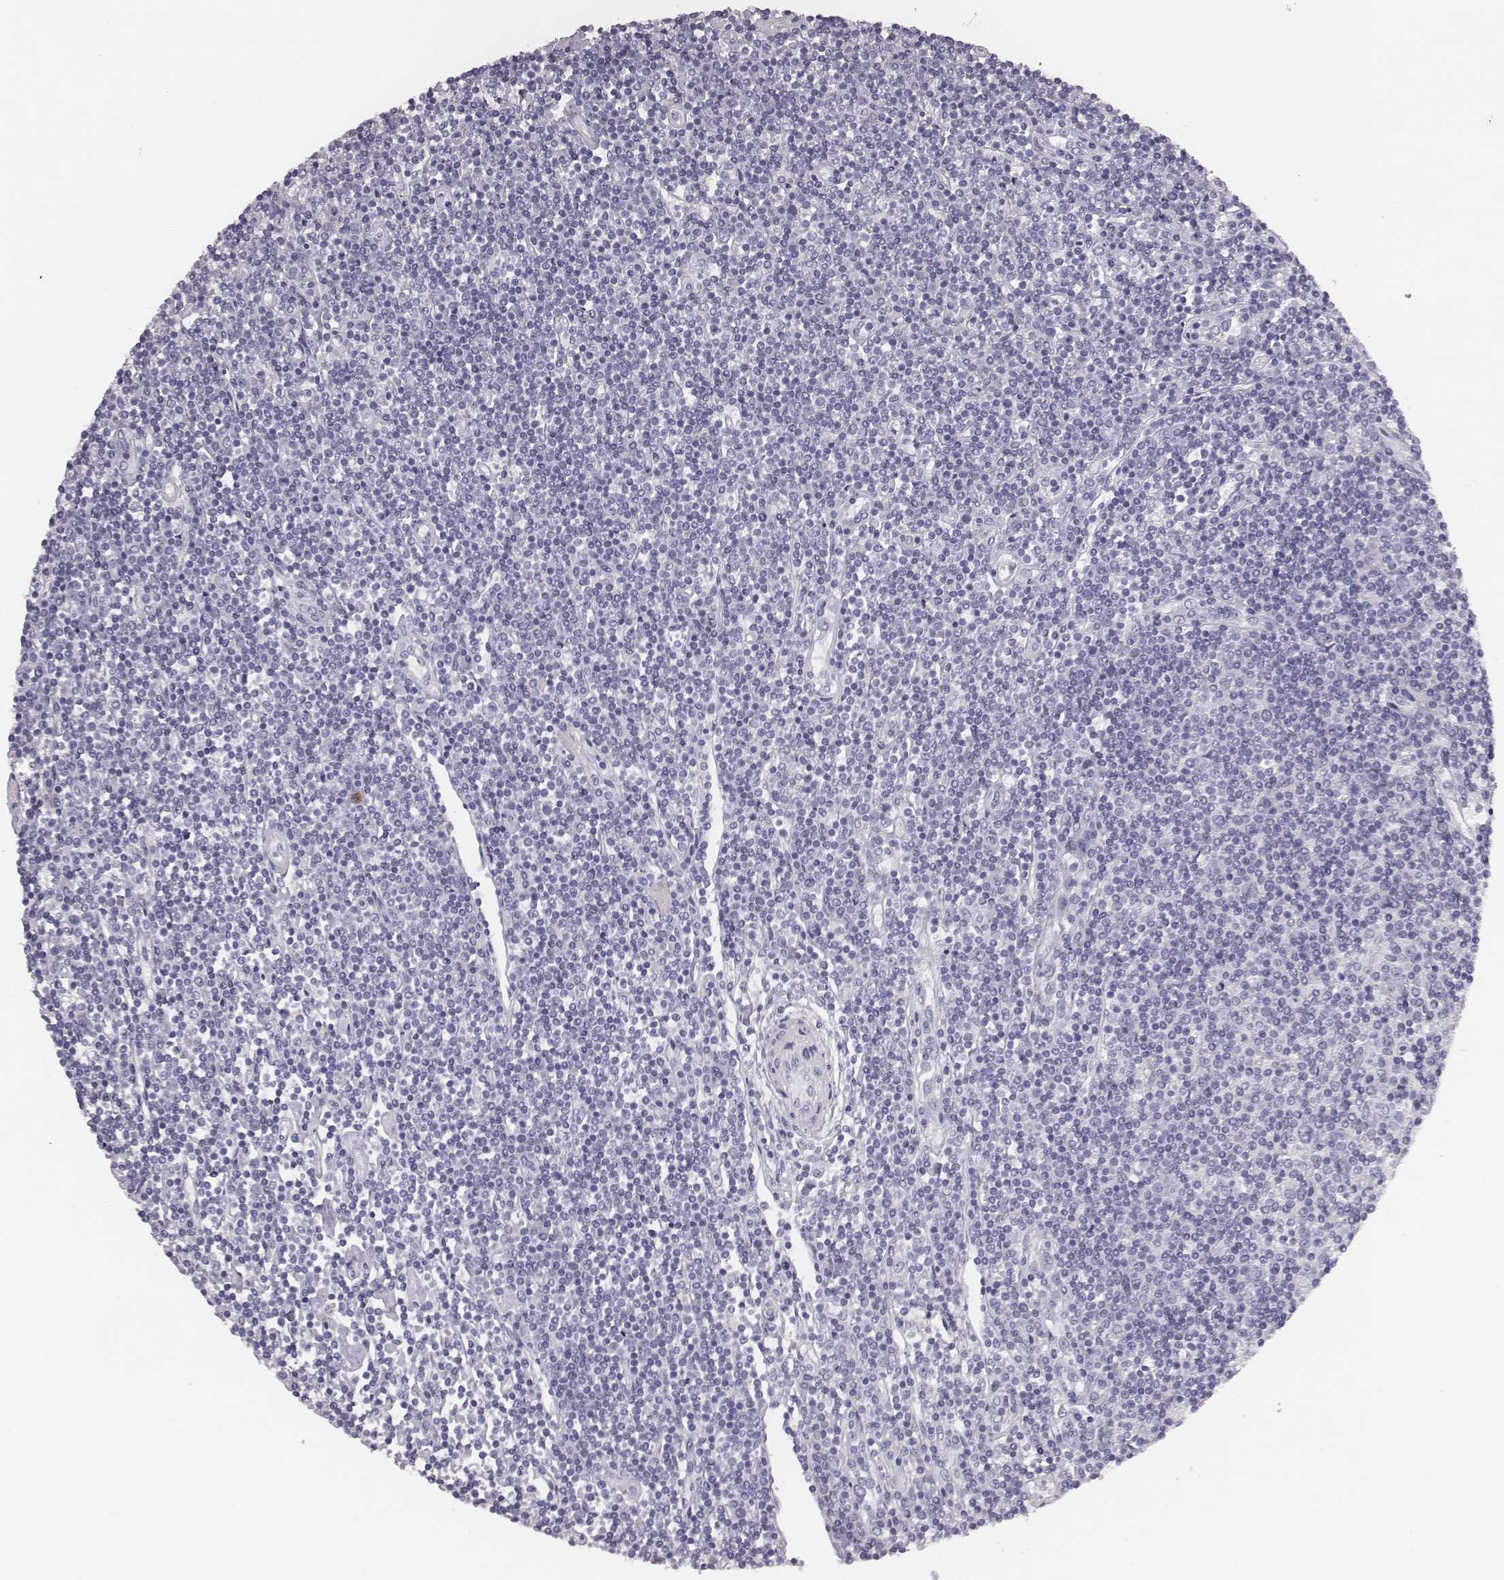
{"staining": {"intensity": "negative", "quantity": "none", "location": "none"}, "tissue": "lymphoma", "cell_type": "Tumor cells", "image_type": "cancer", "snomed": [{"axis": "morphology", "description": "Hodgkin's disease, NOS"}, {"axis": "topography", "description": "Lymph node"}], "caption": "DAB immunohistochemical staining of human lymphoma demonstrates no significant positivity in tumor cells. (Stains: DAB (3,3'-diaminobenzidine) immunohistochemistry (IHC) with hematoxylin counter stain, Microscopy: brightfield microscopy at high magnification).", "gene": "CSH1", "patient": {"sex": "male", "age": 40}}